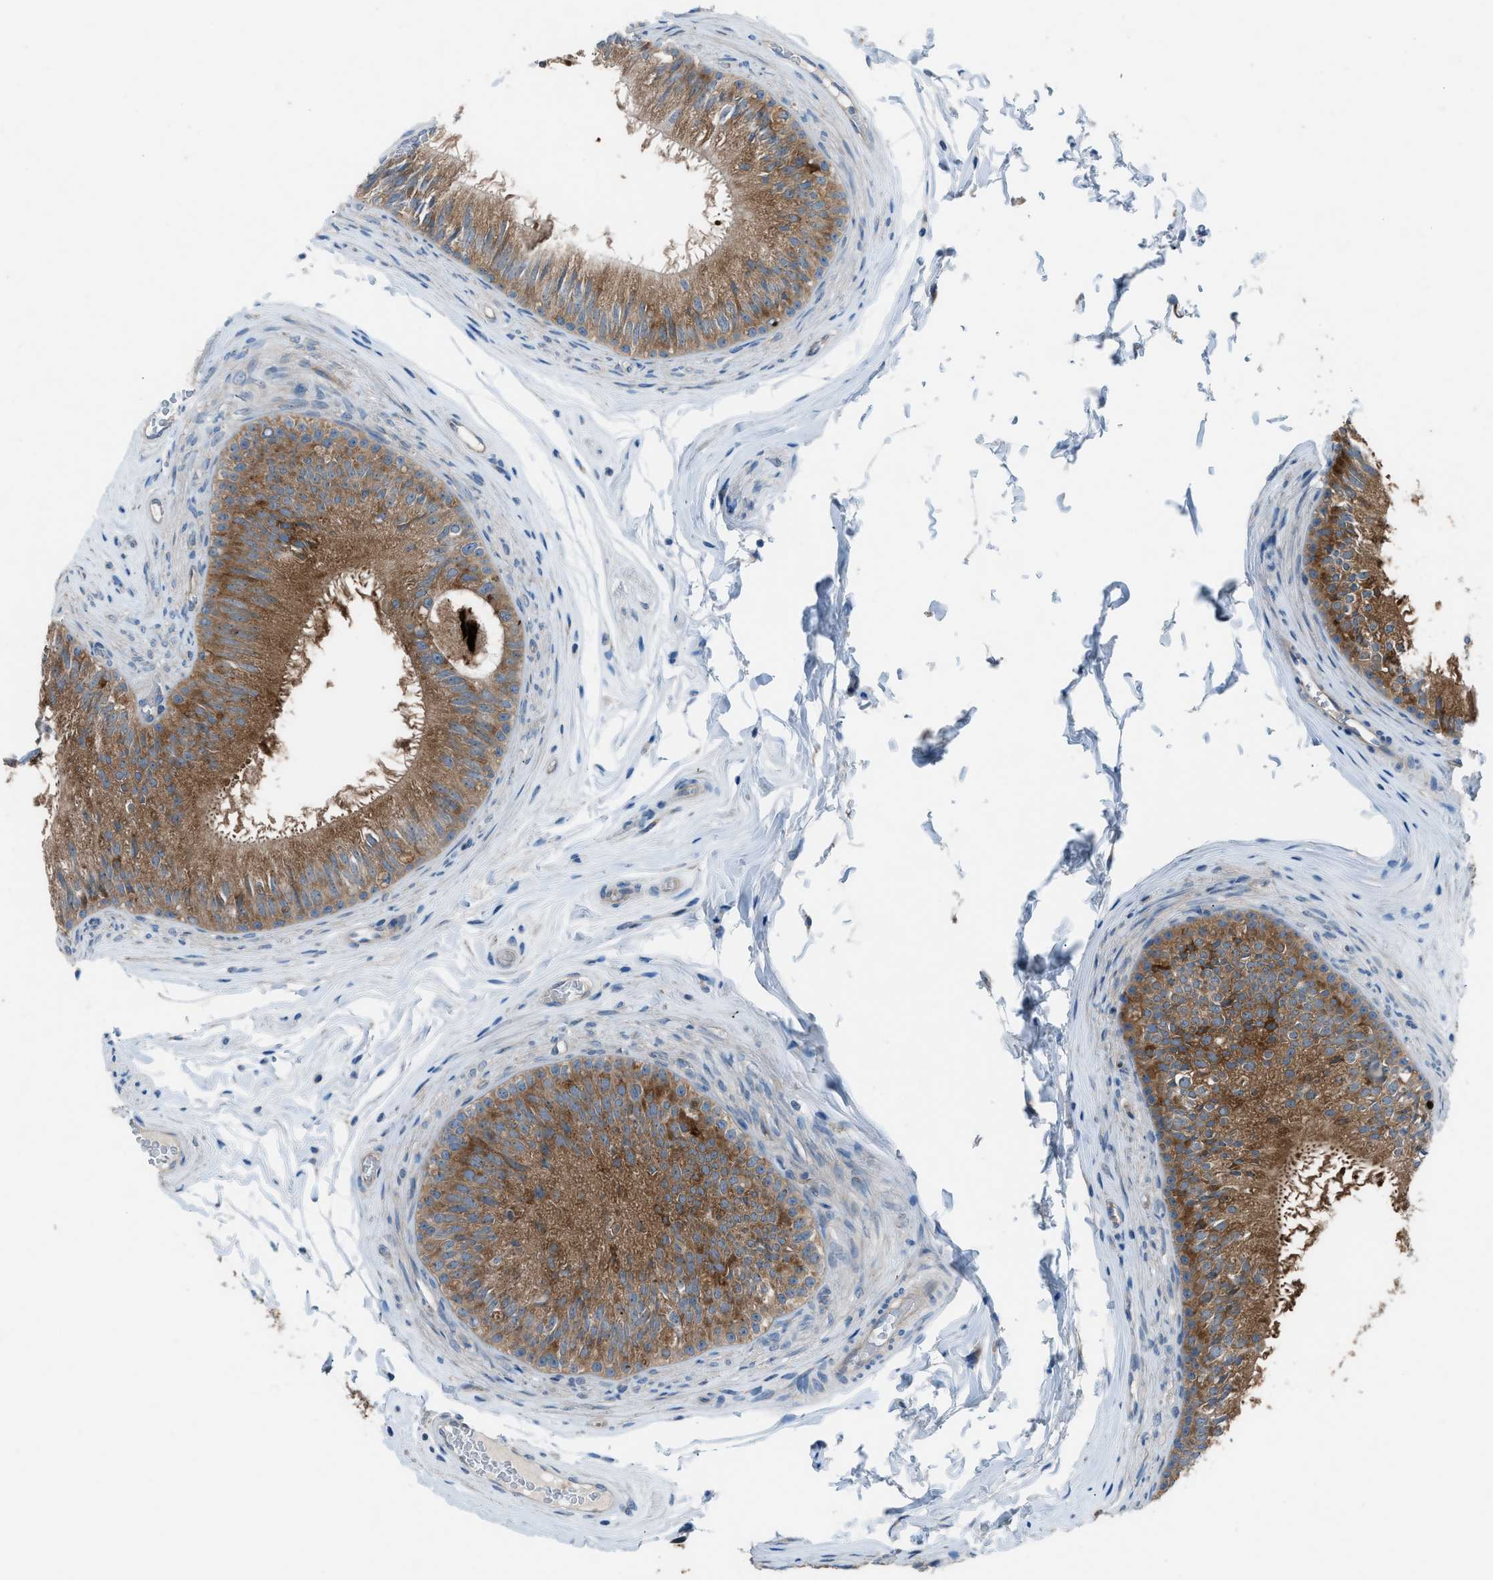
{"staining": {"intensity": "moderate", "quantity": ">75%", "location": "cytoplasmic/membranous"}, "tissue": "epididymis", "cell_type": "Glandular cells", "image_type": "normal", "snomed": [{"axis": "morphology", "description": "Normal tissue, NOS"}, {"axis": "topography", "description": "Testis"}, {"axis": "topography", "description": "Epididymis"}], "caption": "An IHC histopathology image of benign tissue is shown. Protein staining in brown shows moderate cytoplasmic/membranous positivity in epididymis within glandular cells. The protein is shown in brown color, while the nuclei are stained blue.", "gene": "HEG1", "patient": {"sex": "male", "age": 36}}